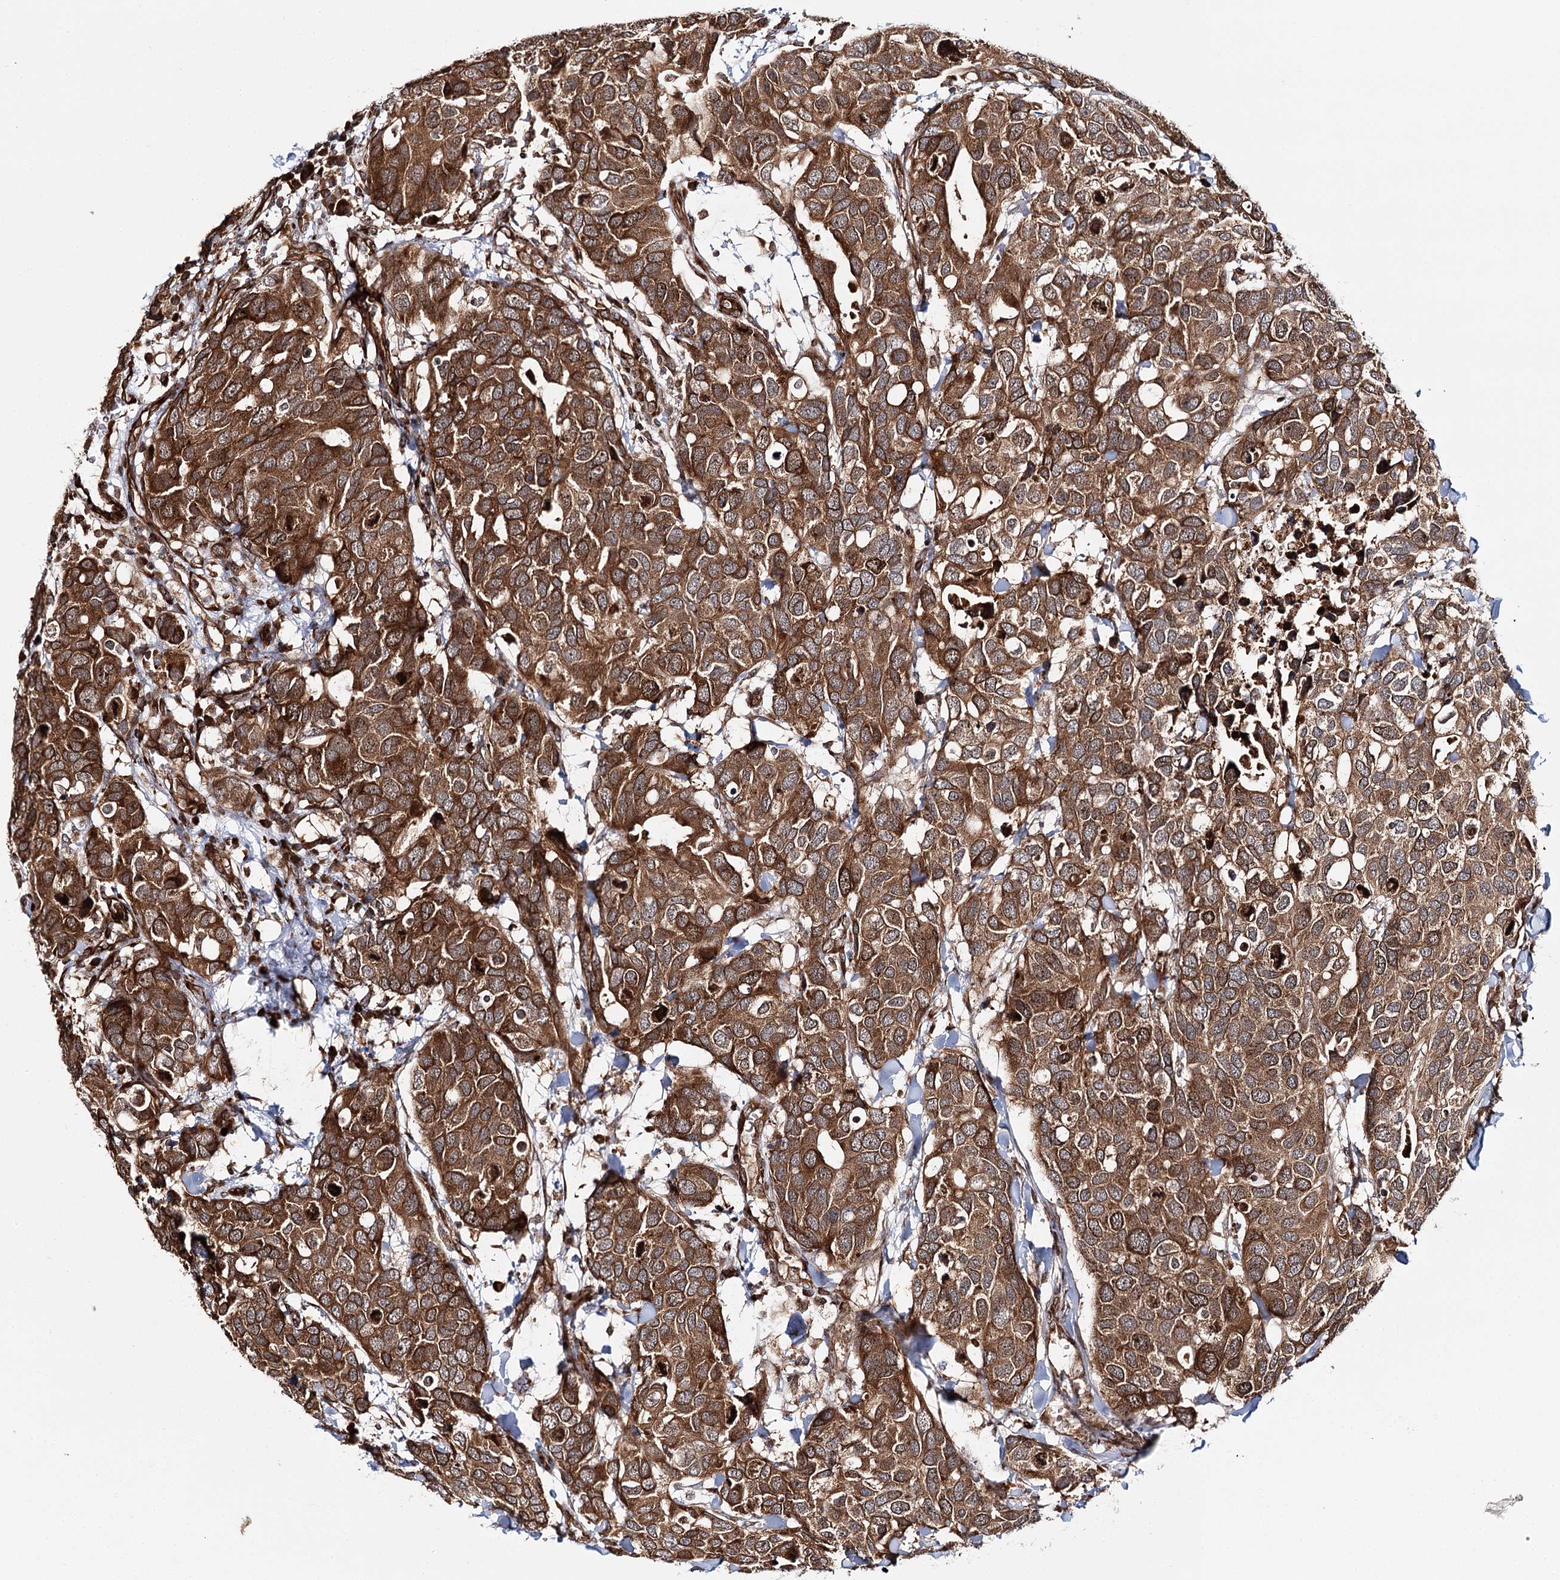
{"staining": {"intensity": "moderate", "quantity": ">75%", "location": "cytoplasmic/membranous,nuclear"}, "tissue": "breast cancer", "cell_type": "Tumor cells", "image_type": "cancer", "snomed": [{"axis": "morphology", "description": "Duct carcinoma"}, {"axis": "topography", "description": "Breast"}], "caption": "A medium amount of moderate cytoplasmic/membranous and nuclear positivity is seen in approximately >75% of tumor cells in breast invasive ductal carcinoma tissue.", "gene": "MKNK1", "patient": {"sex": "female", "age": 83}}